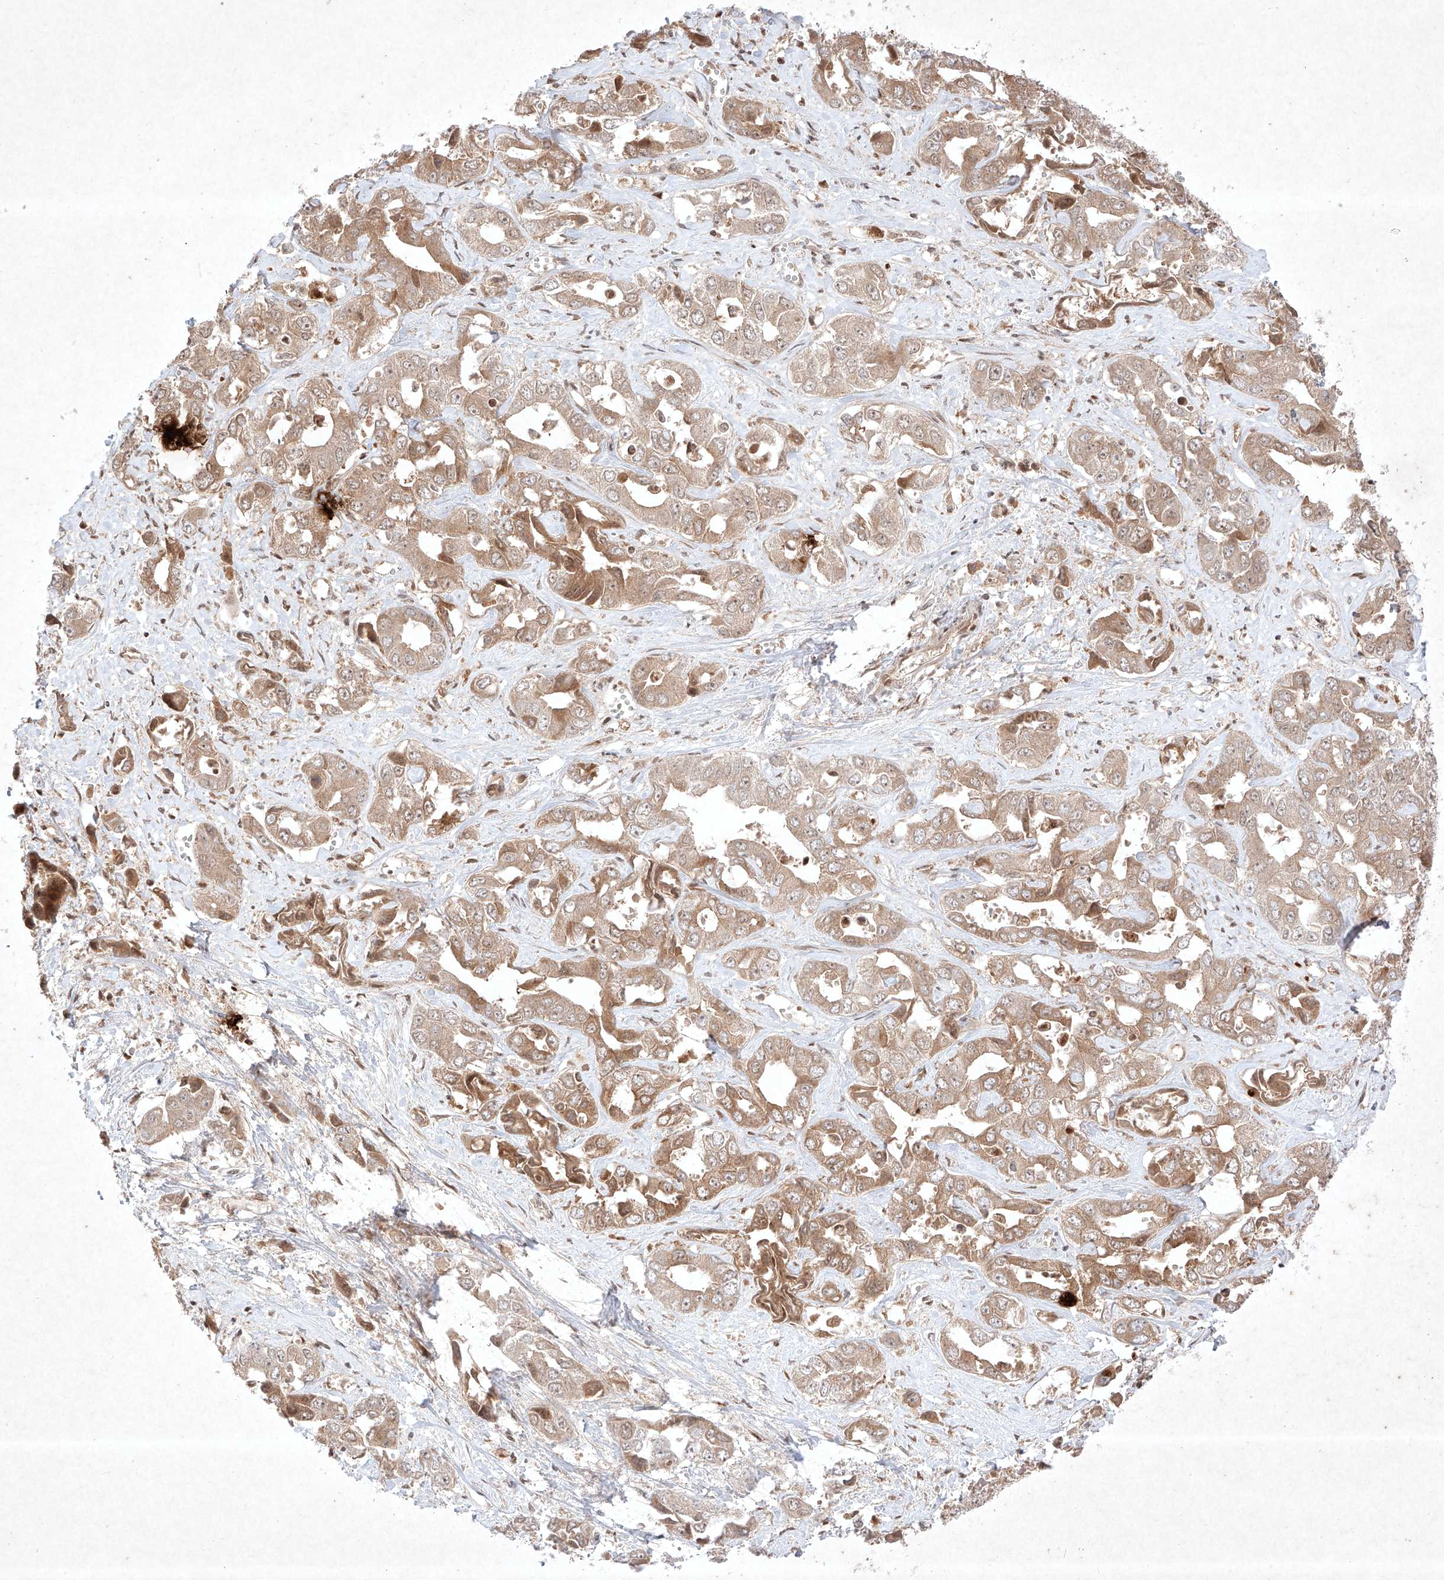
{"staining": {"intensity": "moderate", "quantity": "25%-75%", "location": "cytoplasmic/membranous"}, "tissue": "liver cancer", "cell_type": "Tumor cells", "image_type": "cancer", "snomed": [{"axis": "morphology", "description": "Cholangiocarcinoma"}, {"axis": "topography", "description": "Liver"}], "caption": "Protein expression by immunohistochemistry (IHC) demonstrates moderate cytoplasmic/membranous staining in about 25%-75% of tumor cells in liver cholangiocarcinoma. Nuclei are stained in blue.", "gene": "RNF31", "patient": {"sex": "female", "age": 52}}